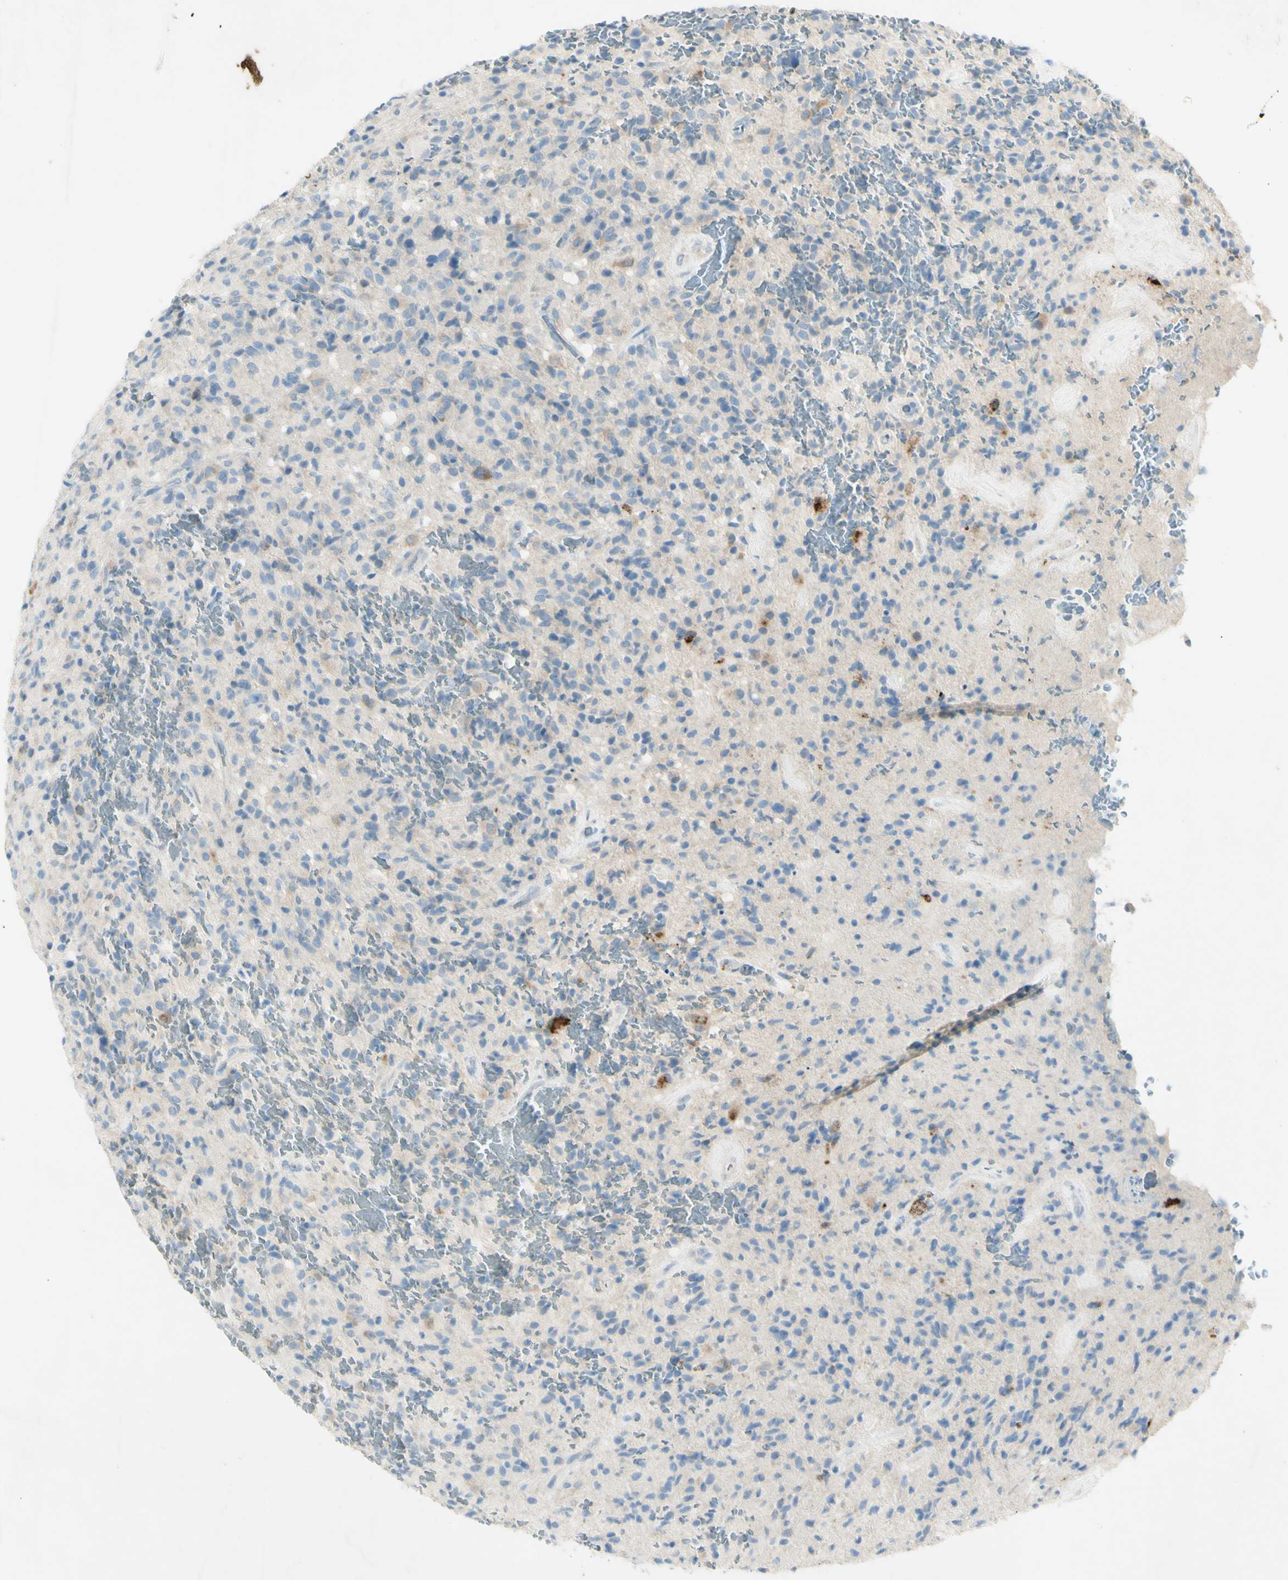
{"staining": {"intensity": "weak", "quantity": ">75%", "location": "cytoplasmic/membranous"}, "tissue": "glioma", "cell_type": "Tumor cells", "image_type": "cancer", "snomed": [{"axis": "morphology", "description": "Glioma, malignant, High grade"}, {"axis": "topography", "description": "Brain"}], "caption": "Malignant glioma (high-grade) tissue displays weak cytoplasmic/membranous staining in approximately >75% of tumor cells", "gene": "GDF15", "patient": {"sex": "male", "age": 71}}